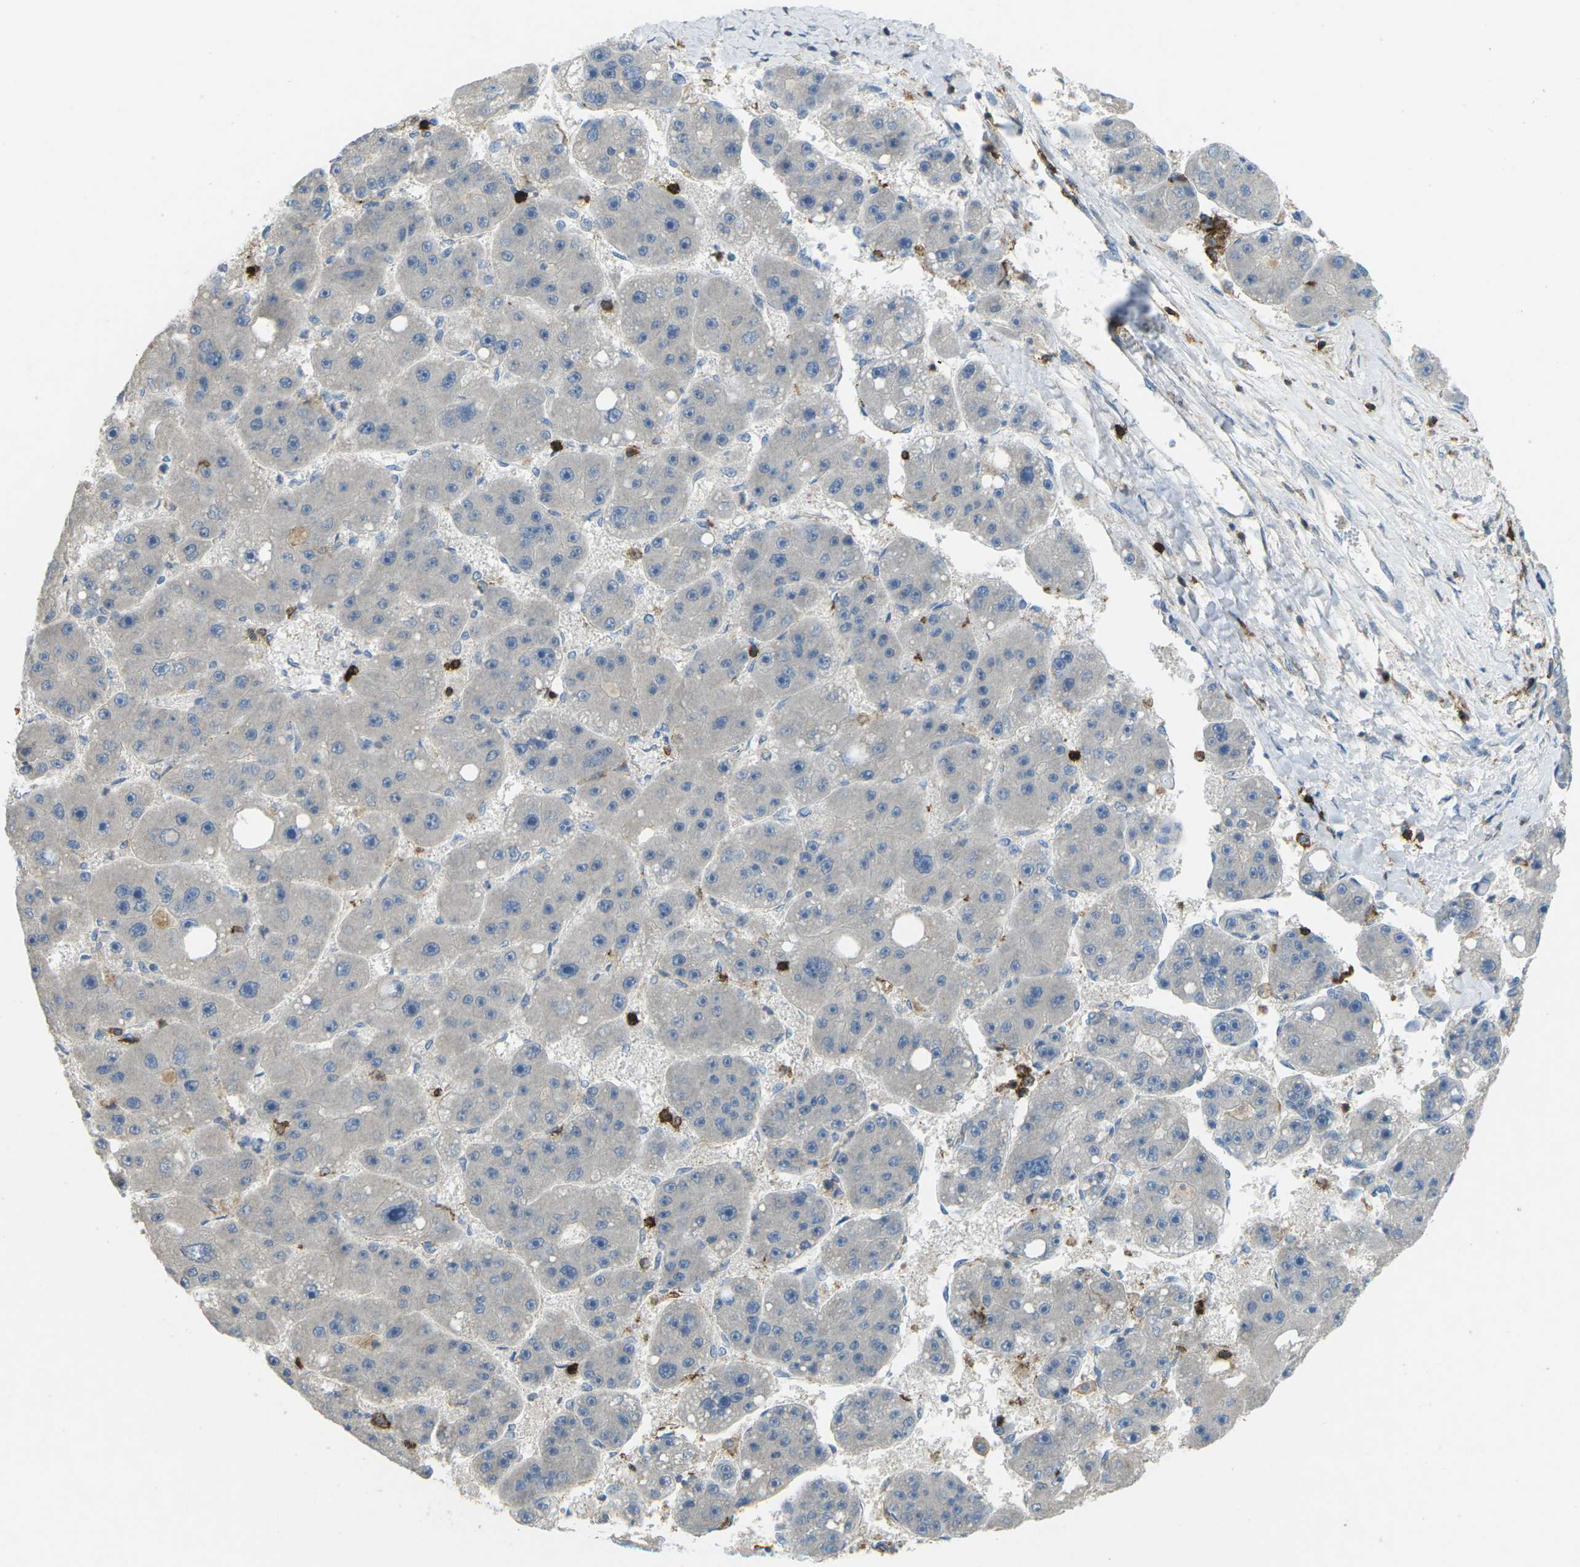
{"staining": {"intensity": "negative", "quantity": "none", "location": "none"}, "tissue": "liver cancer", "cell_type": "Tumor cells", "image_type": "cancer", "snomed": [{"axis": "morphology", "description": "Carcinoma, Hepatocellular, NOS"}, {"axis": "topography", "description": "Liver"}], "caption": "This histopathology image is of liver hepatocellular carcinoma stained with immunohistochemistry to label a protein in brown with the nuclei are counter-stained blue. There is no expression in tumor cells. (IHC, brightfield microscopy, high magnification).", "gene": "CD19", "patient": {"sex": "female", "age": 61}}